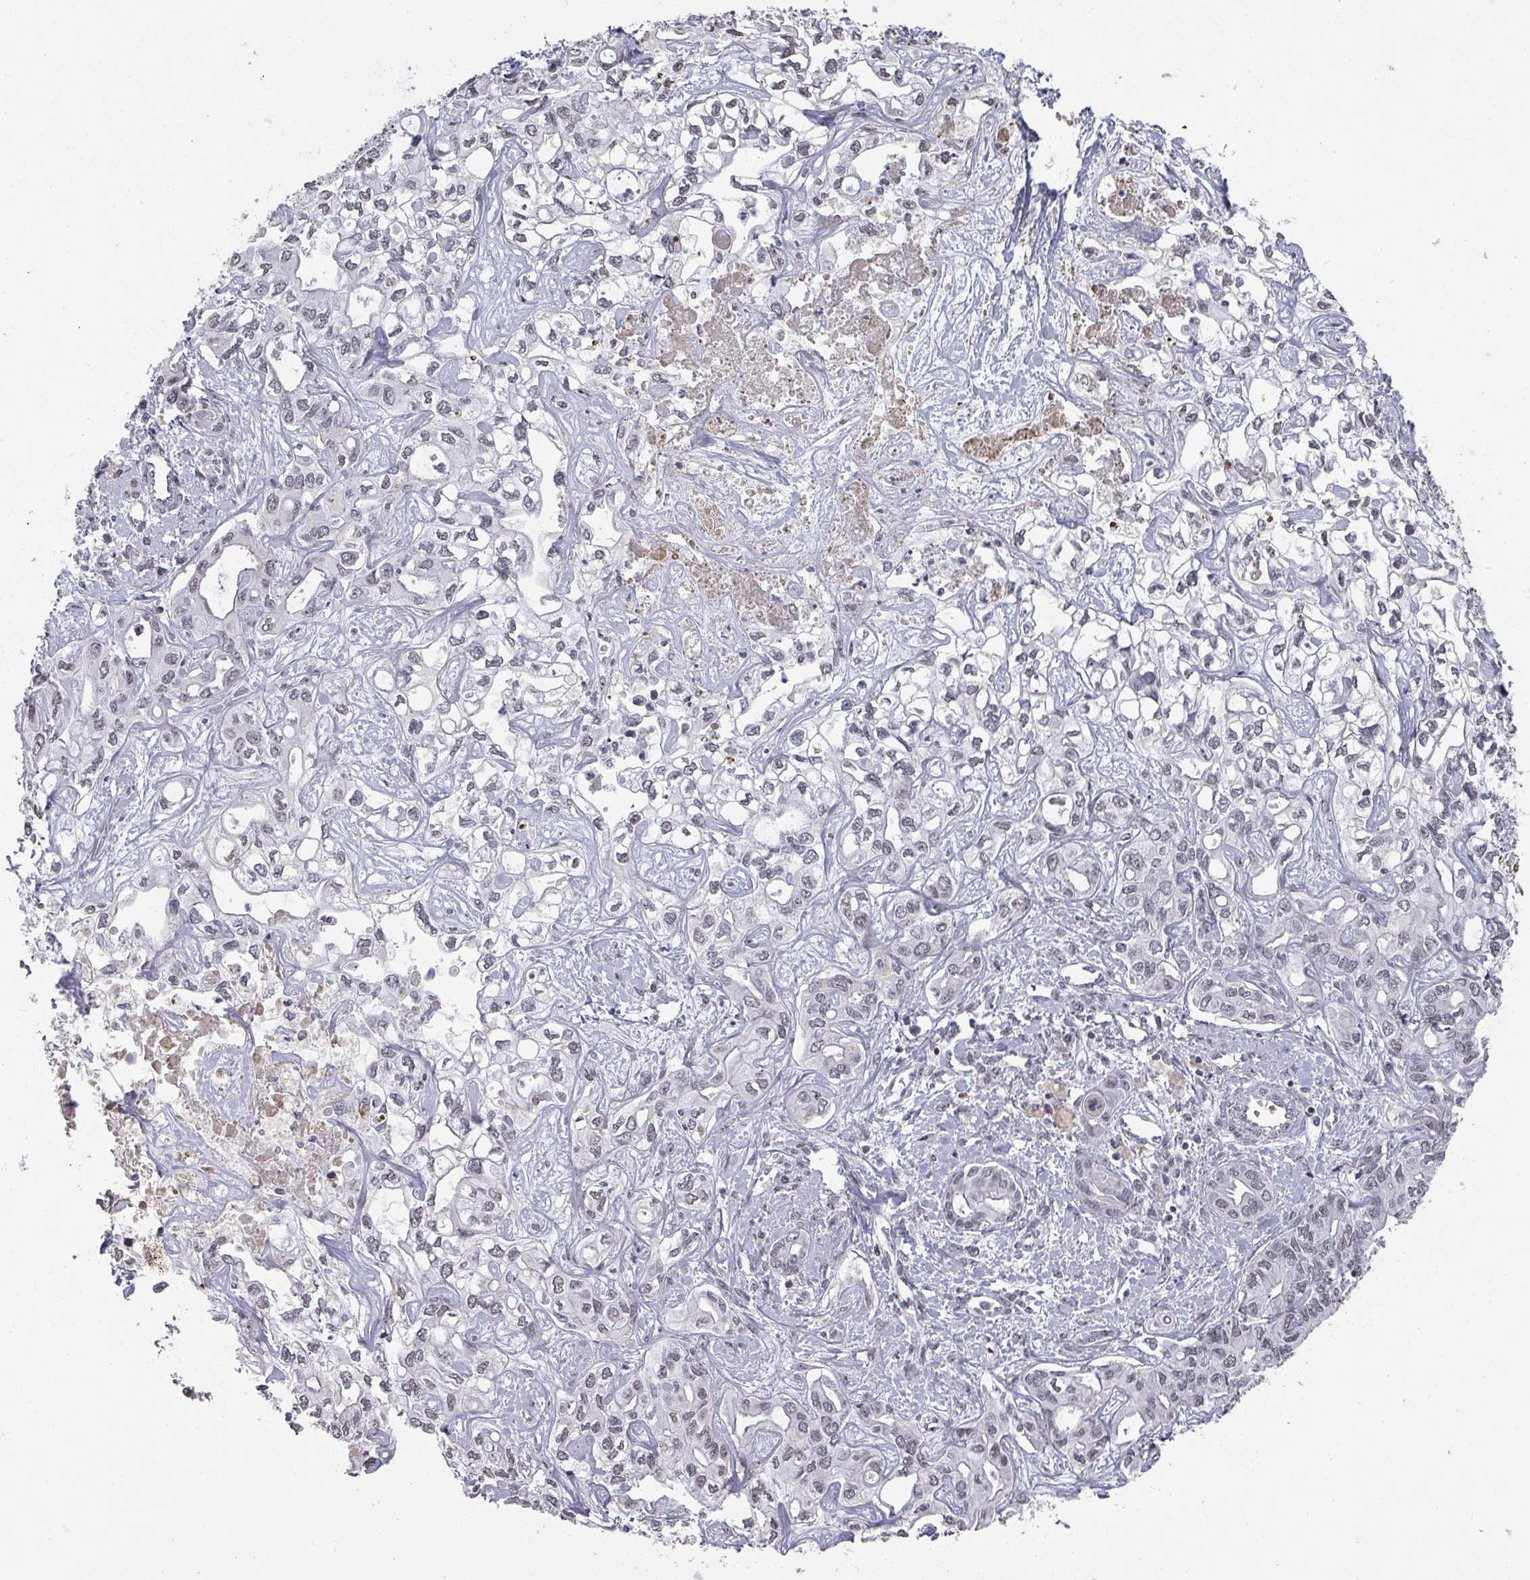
{"staining": {"intensity": "negative", "quantity": "none", "location": "none"}, "tissue": "liver cancer", "cell_type": "Tumor cells", "image_type": "cancer", "snomed": [{"axis": "morphology", "description": "Cholangiocarcinoma"}, {"axis": "topography", "description": "Liver"}], "caption": "Tumor cells show no significant positivity in liver cholangiocarcinoma.", "gene": "ZNF654", "patient": {"sex": "female", "age": 64}}